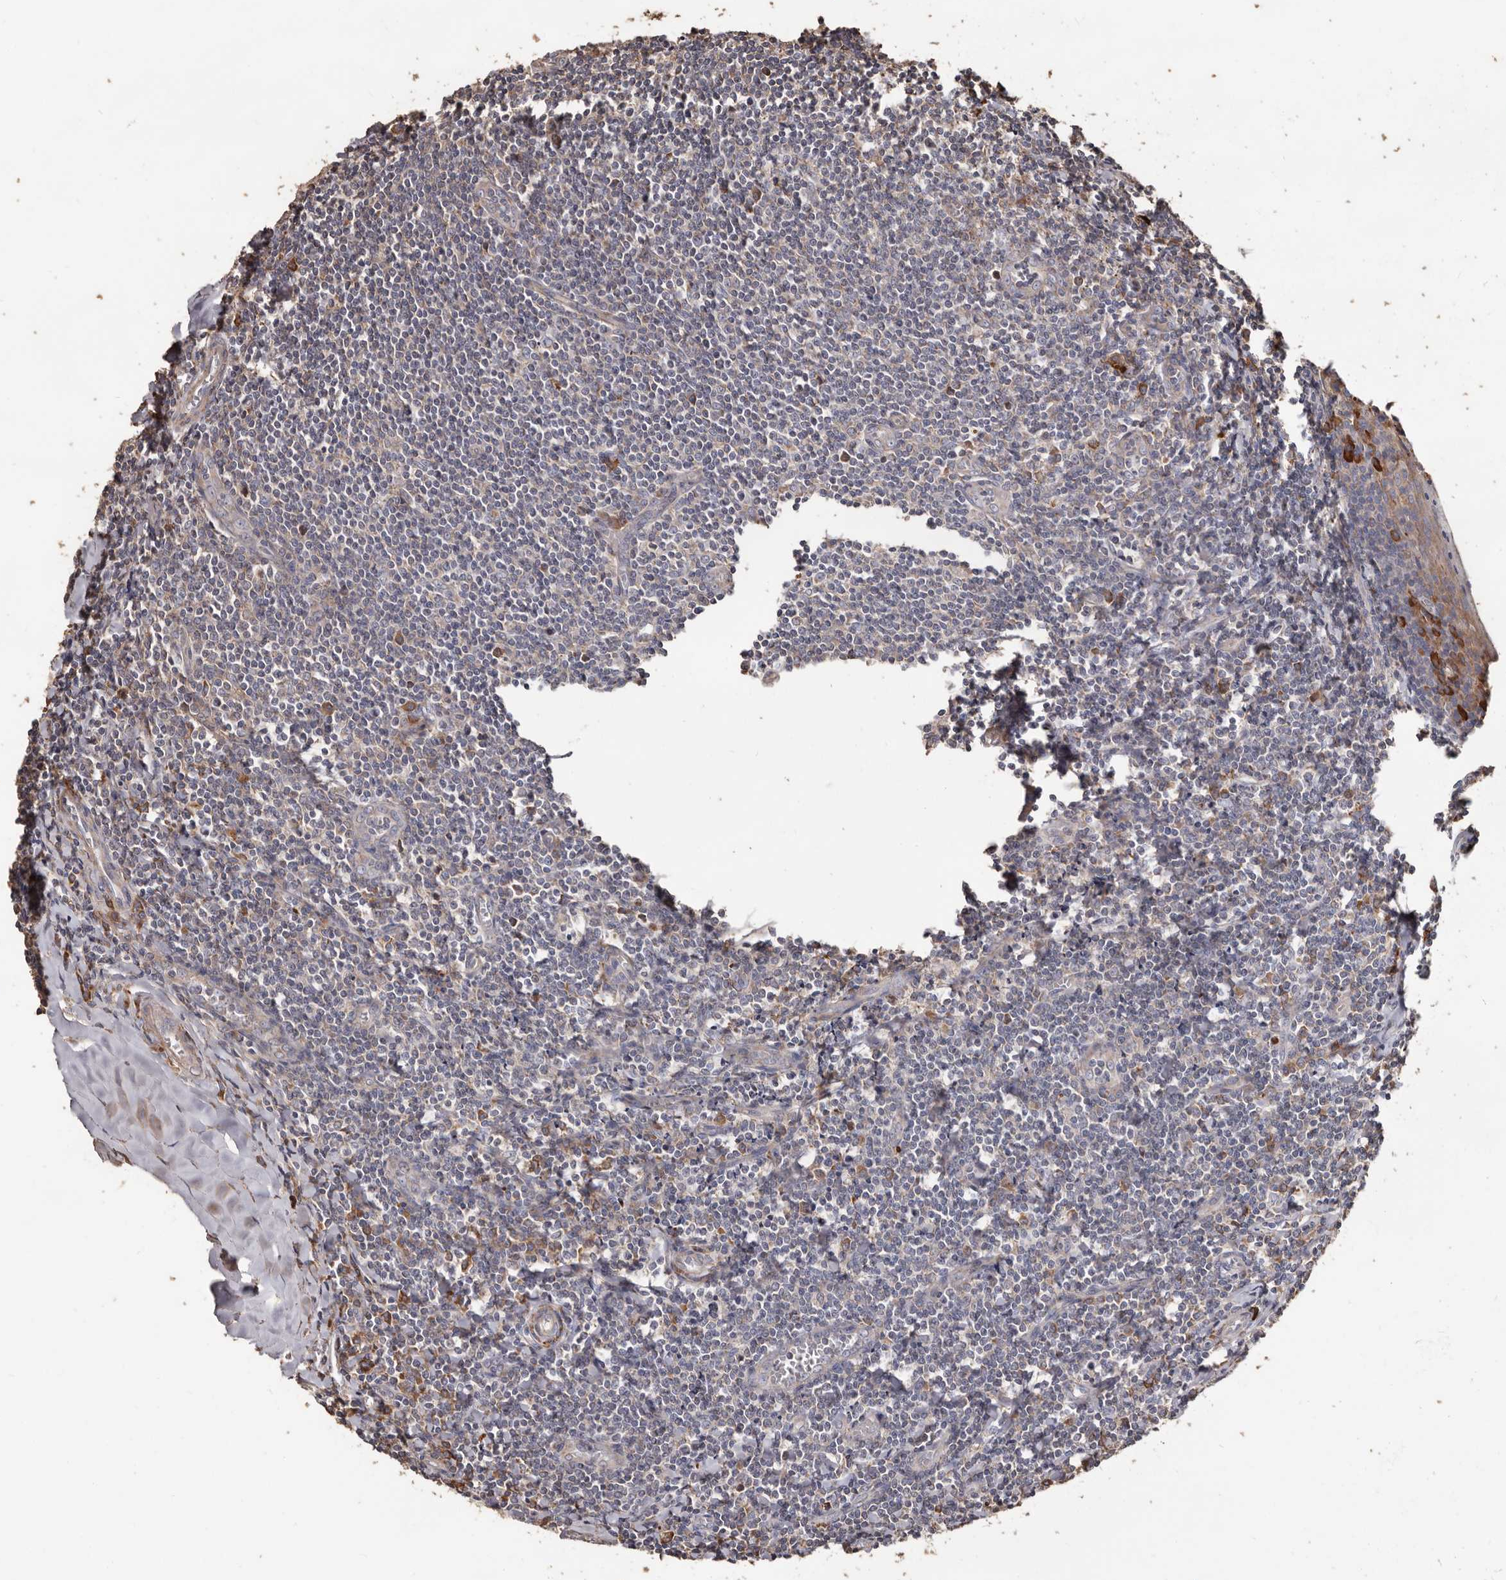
{"staining": {"intensity": "strong", "quantity": "<25%", "location": "cytoplasmic/membranous"}, "tissue": "tonsil", "cell_type": "Germinal center cells", "image_type": "normal", "snomed": [{"axis": "morphology", "description": "Normal tissue, NOS"}, {"axis": "topography", "description": "Tonsil"}], "caption": "Strong cytoplasmic/membranous protein staining is appreciated in about <25% of germinal center cells in tonsil. The staining was performed using DAB, with brown indicating positive protein expression. Nuclei are stained blue with hematoxylin.", "gene": "OSGIN2", "patient": {"sex": "male", "age": 27}}